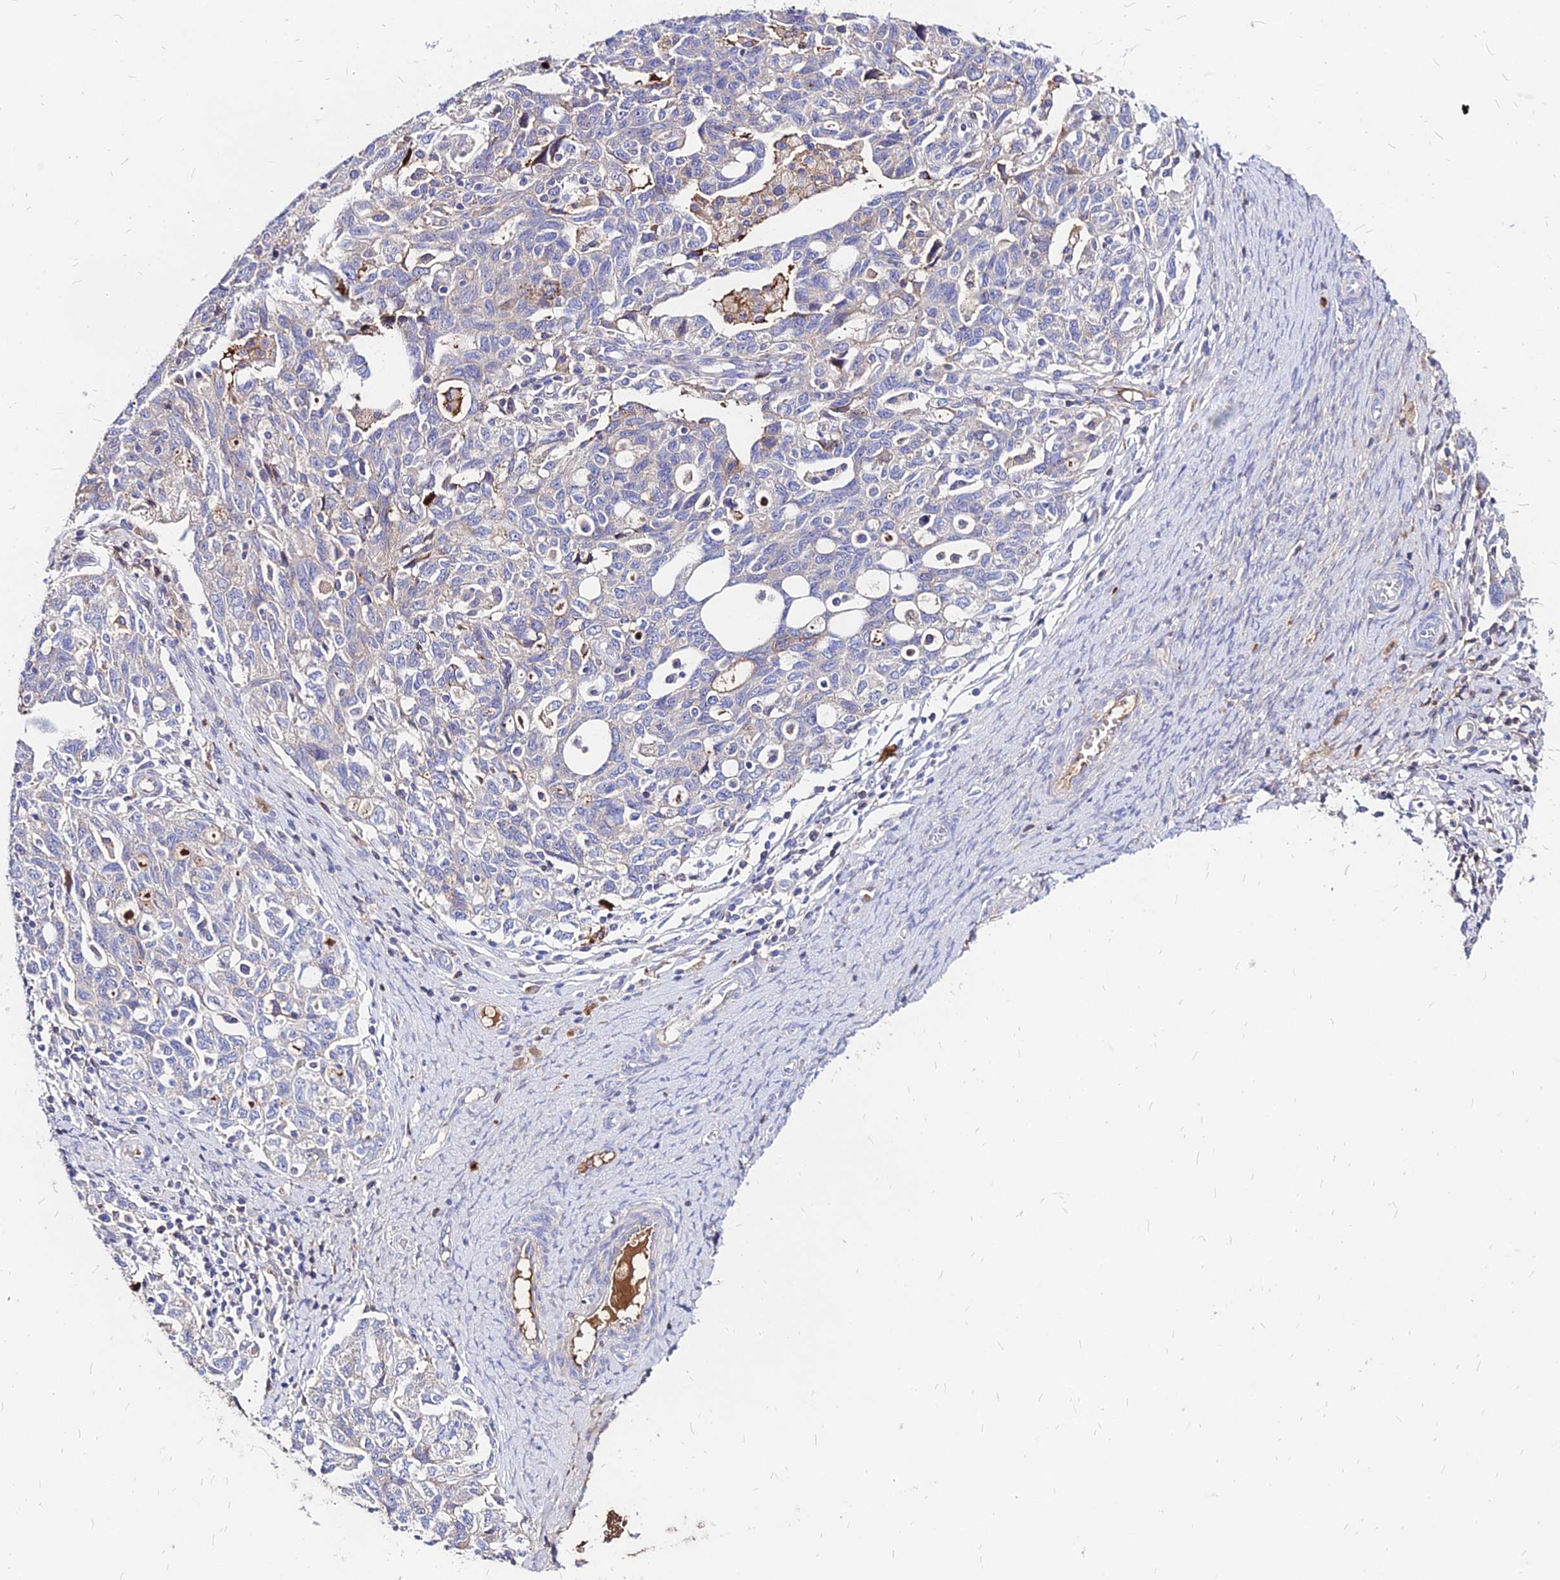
{"staining": {"intensity": "negative", "quantity": "none", "location": "none"}, "tissue": "ovarian cancer", "cell_type": "Tumor cells", "image_type": "cancer", "snomed": [{"axis": "morphology", "description": "Carcinoma, NOS"}, {"axis": "morphology", "description": "Cystadenocarcinoma, serous, NOS"}, {"axis": "topography", "description": "Ovary"}], "caption": "Immunohistochemical staining of ovarian carcinoma reveals no significant positivity in tumor cells. The staining is performed using DAB brown chromogen with nuclei counter-stained in using hematoxylin.", "gene": "ACSM6", "patient": {"sex": "female", "age": 69}}